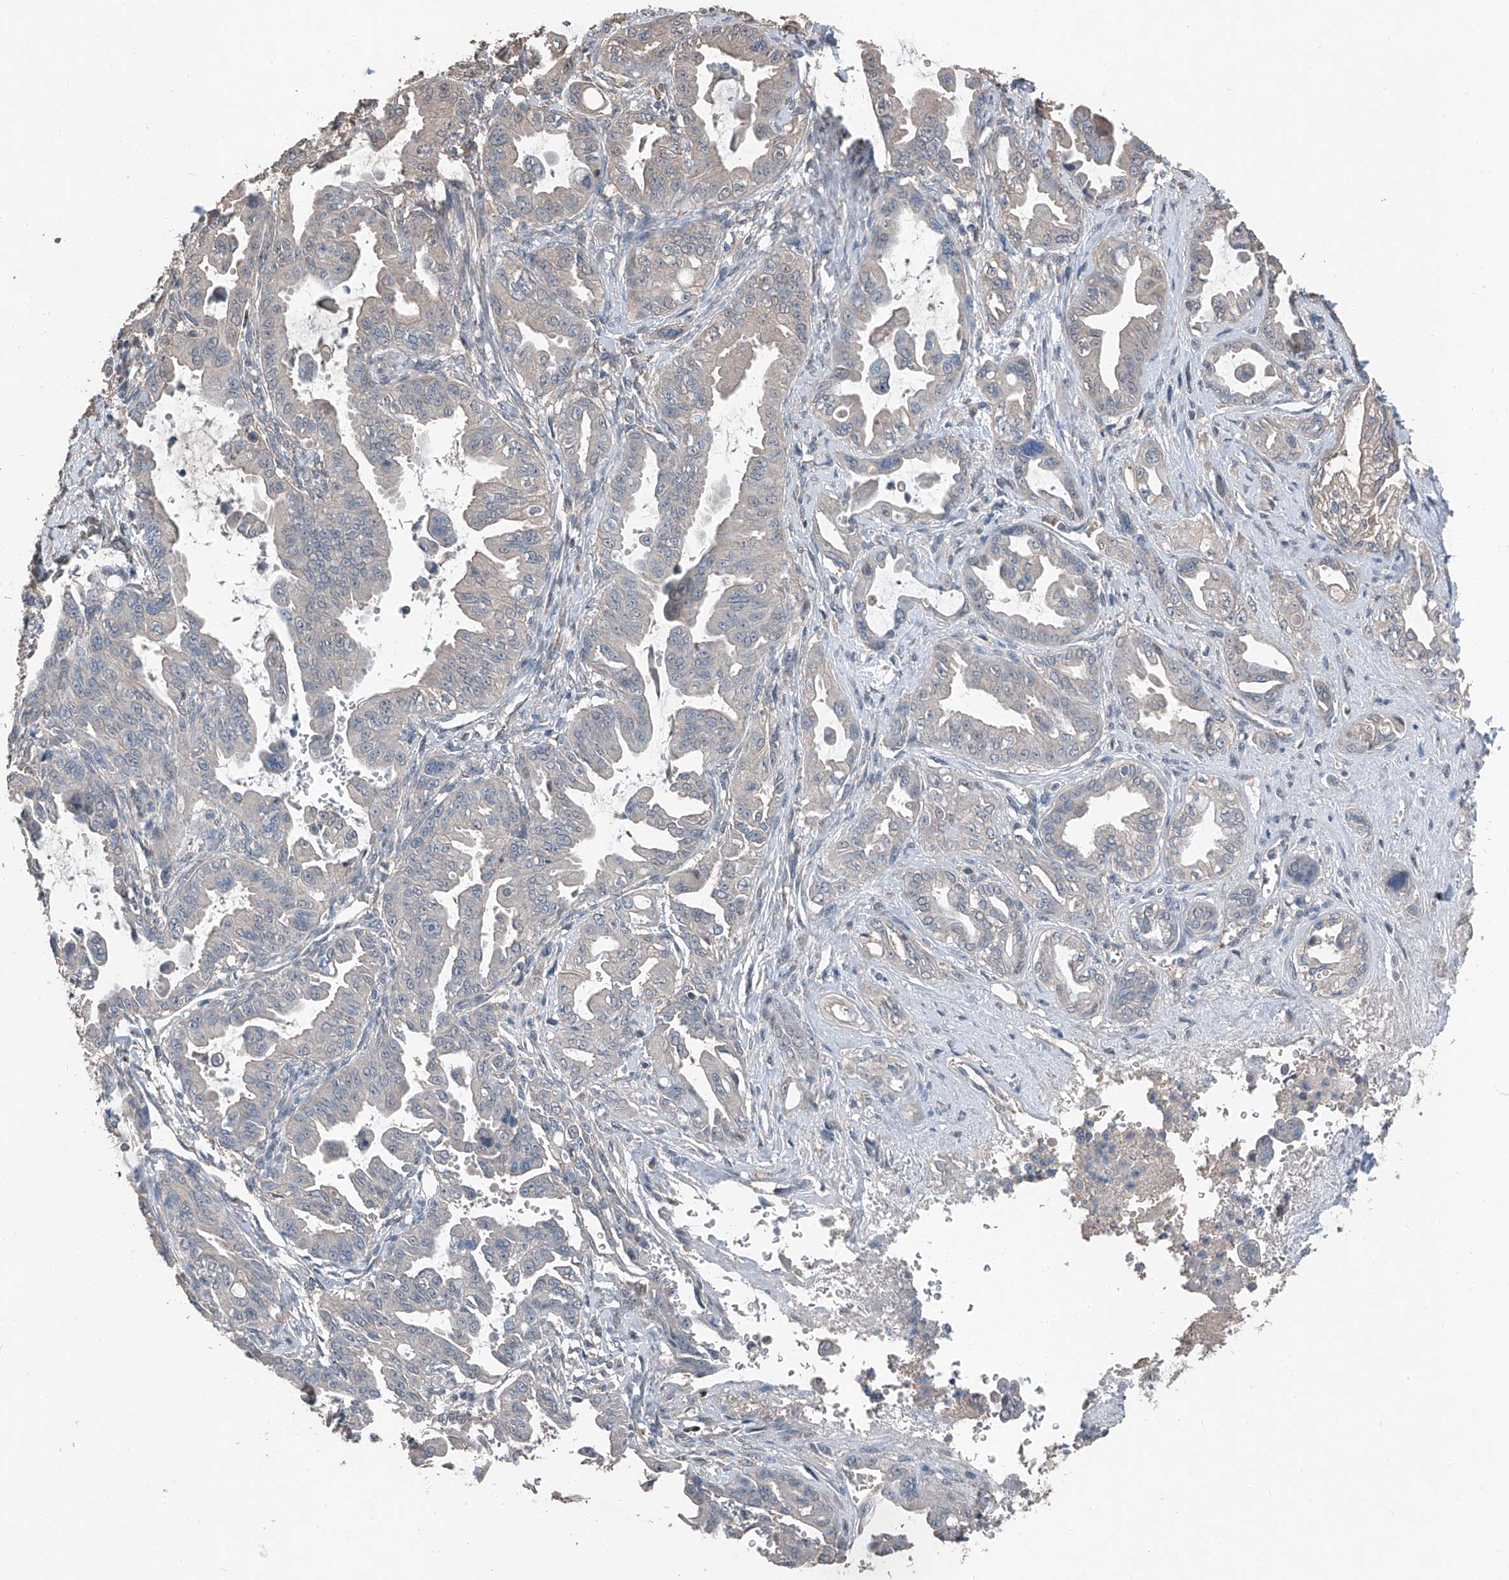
{"staining": {"intensity": "negative", "quantity": "none", "location": "none"}, "tissue": "pancreatic cancer", "cell_type": "Tumor cells", "image_type": "cancer", "snomed": [{"axis": "morphology", "description": "Adenocarcinoma, NOS"}, {"axis": "topography", "description": "Pancreas"}], "caption": "Protein analysis of adenocarcinoma (pancreatic) shows no significant staining in tumor cells.", "gene": "MAMLD1", "patient": {"sex": "male", "age": 70}}